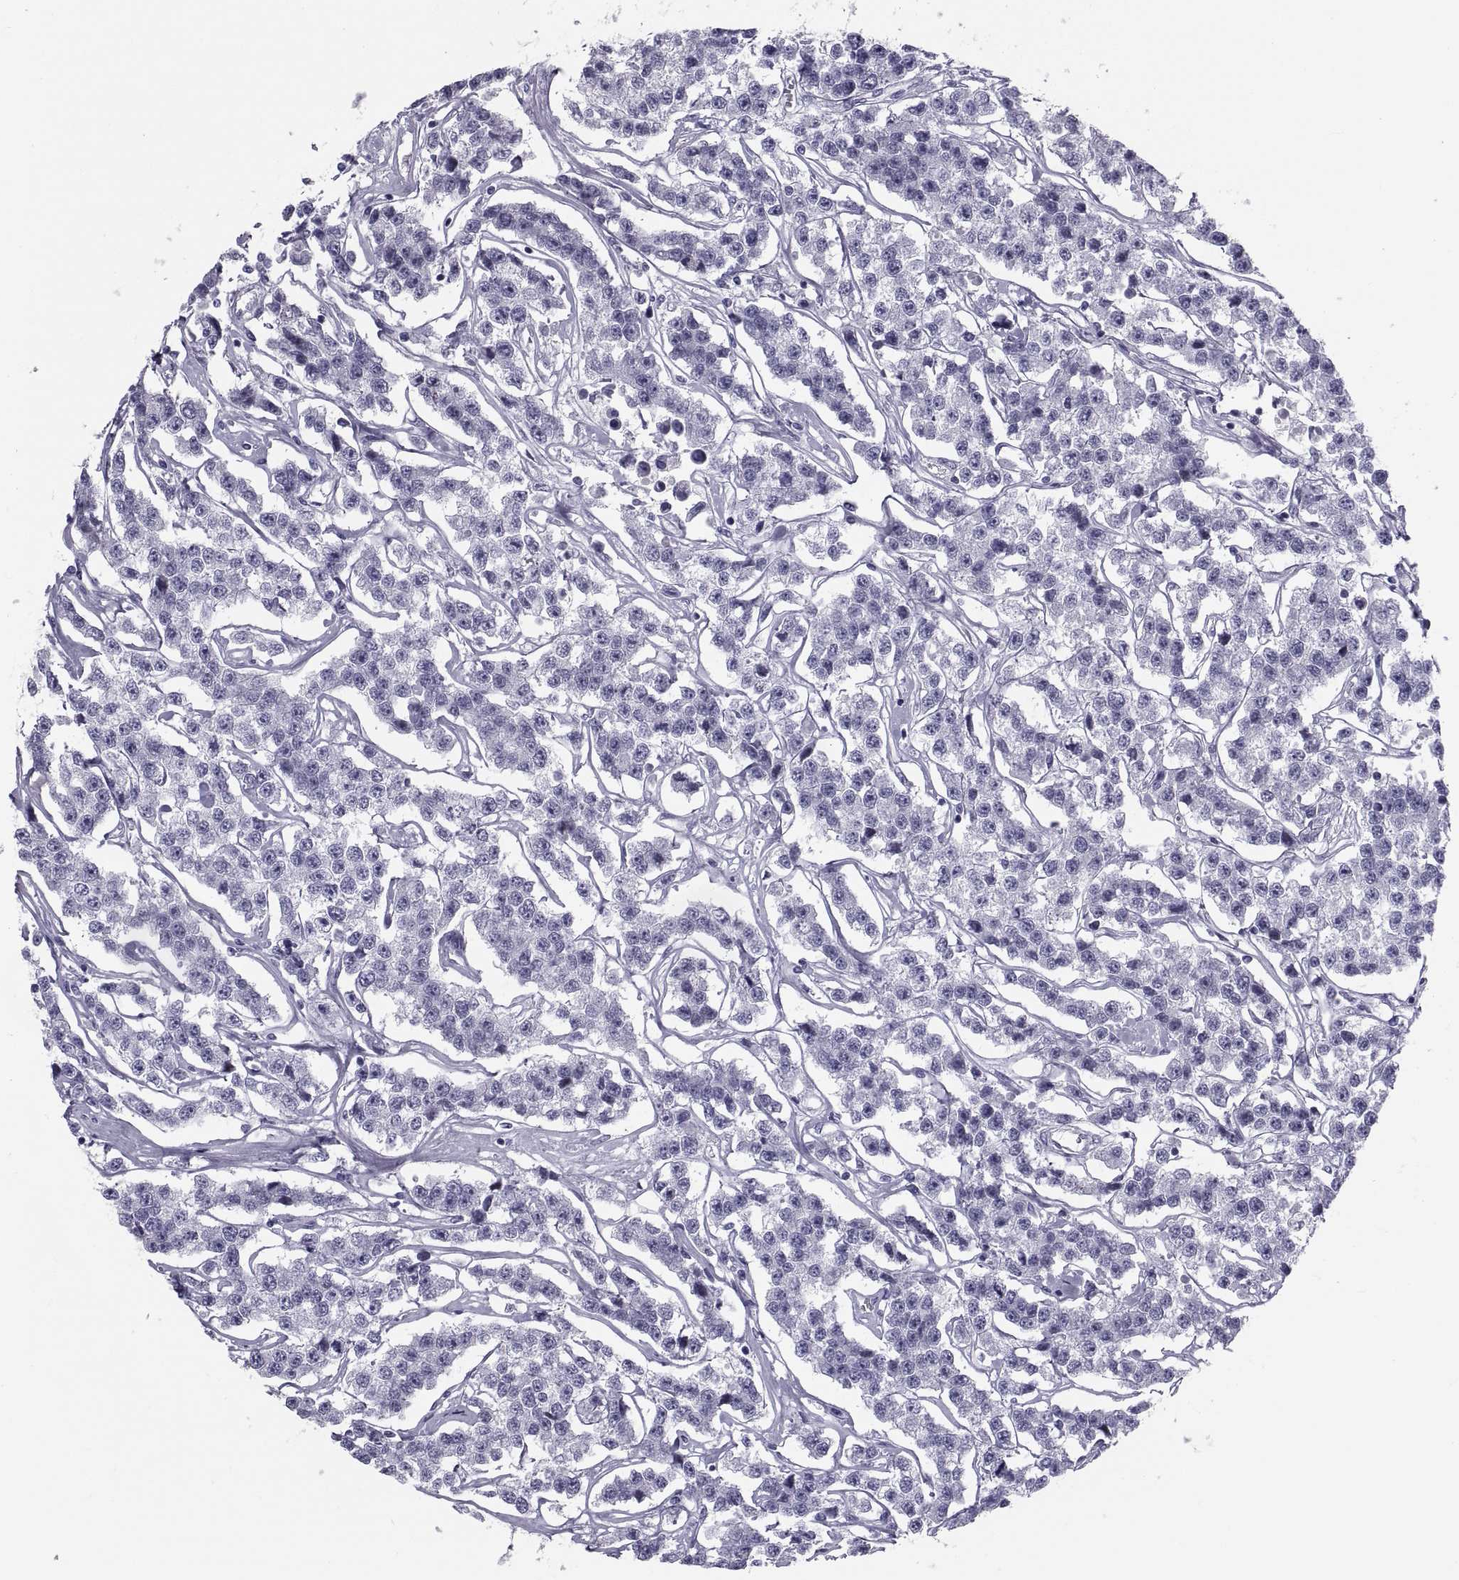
{"staining": {"intensity": "negative", "quantity": "none", "location": "none"}, "tissue": "testis cancer", "cell_type": "Tumor cells", "image_type": "cancer", "snomed": [{"axis": "morphology", "description": "Seminoma, NOS"}, {"axis": "topography", "description": "Testis"}], "caption": "Immunohistochemical staining of testis seminoma shows no significant staining in tumor cells. Brightfield microscopy of IHC stained with DAB (brown) and hematoxylin (blue), captured at high magnification.", "gene": "CRISP1", "patient": {"sex": "male", "age": 59}}